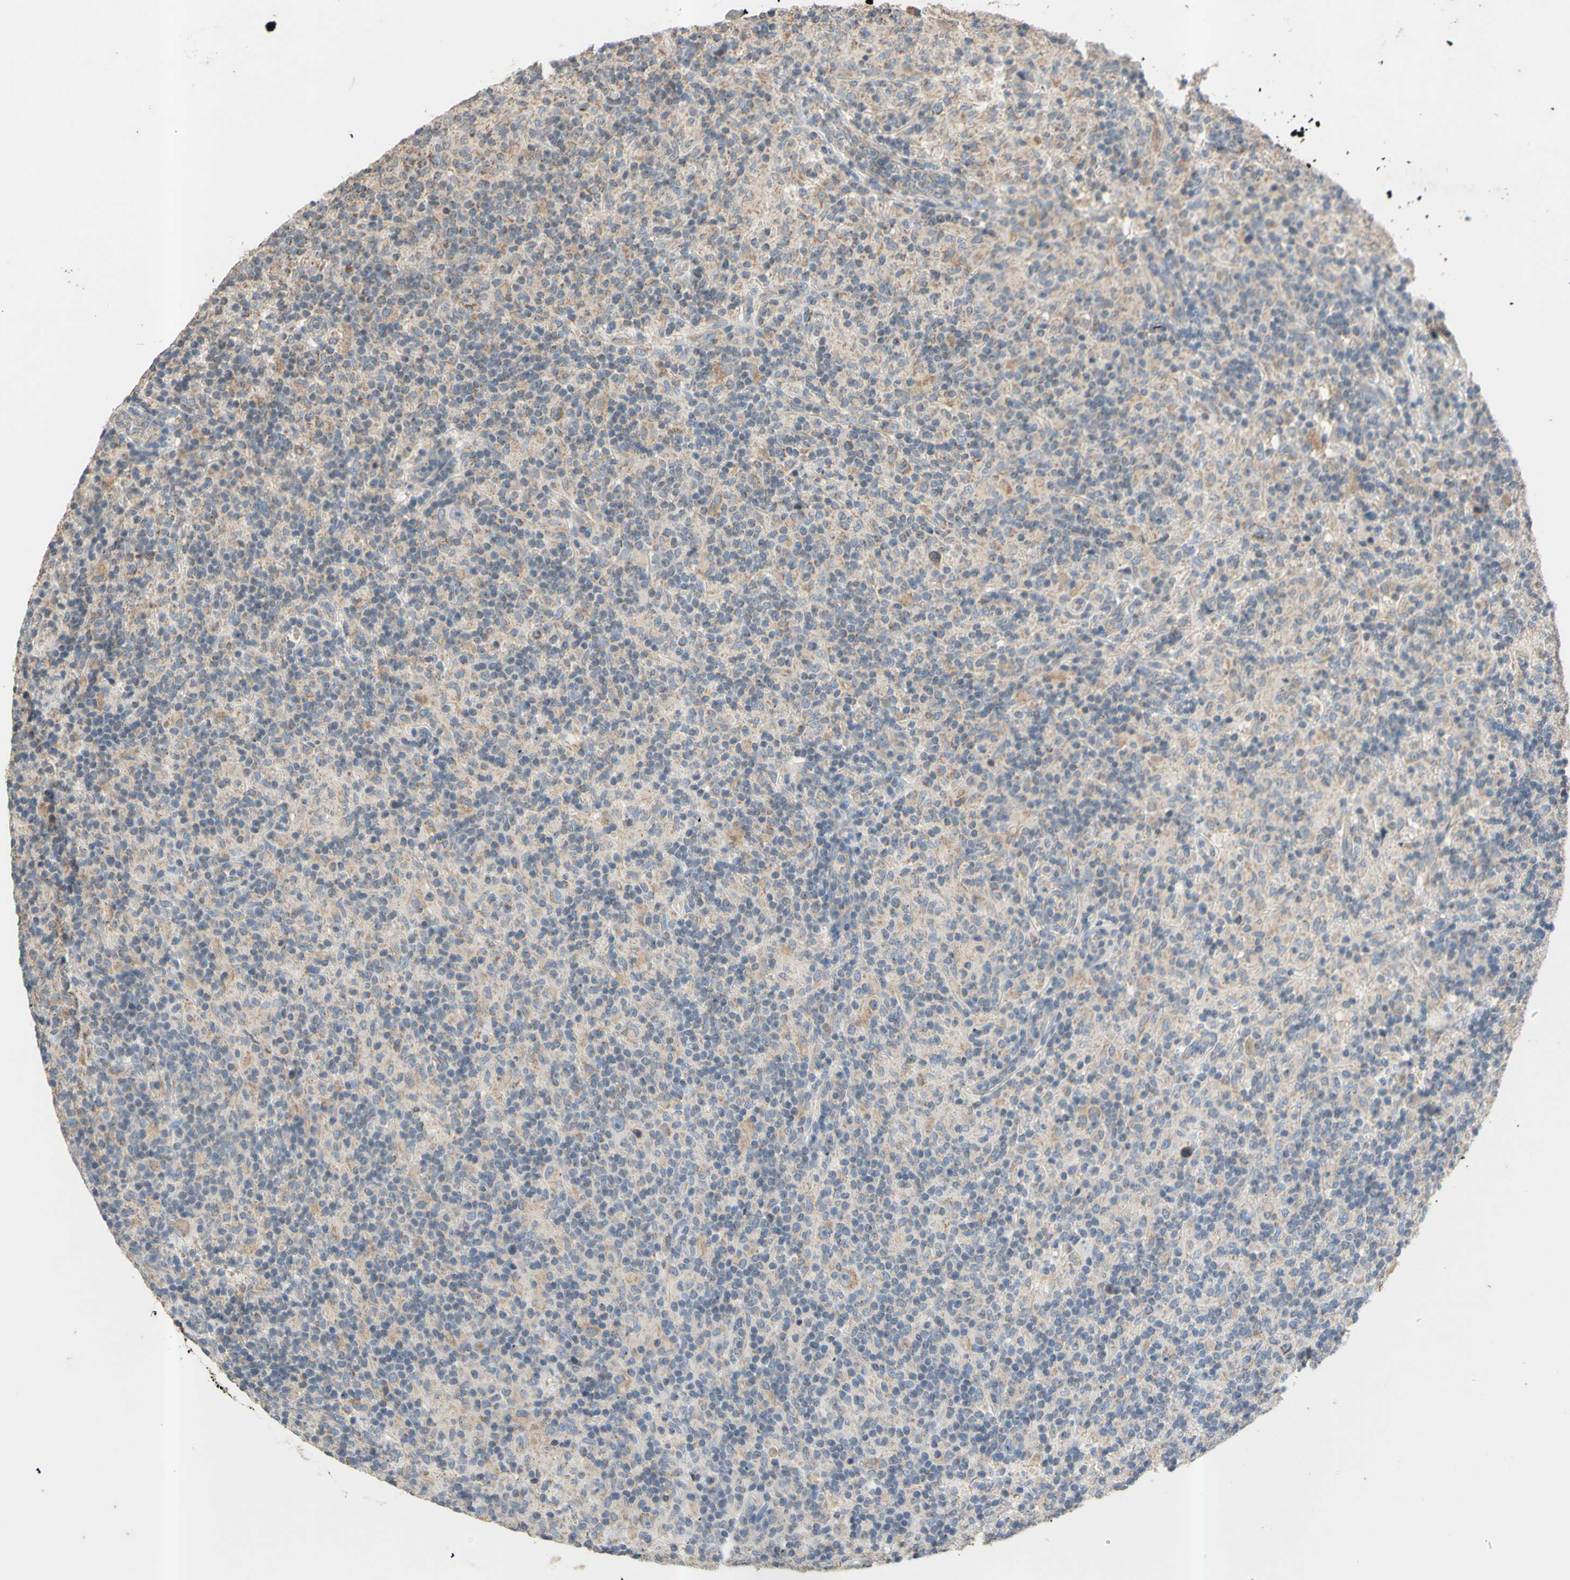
{"staining": {"intensity": "weak", "quantity": ">75%", "location": "cytoplasmic/membranous"}, "tissue": "lymphoma", "cell_type": "Tumor cells", "image_type": "cancer", "snomed": [{"axis": "morphology", "description": "Hodgkin's disease, NOS"}, {"axis": "topography", "description": "Lymph node"}], "caption": "Immunohistochemical staining of lymphoma reveals low levels of weak cytoplasmic/membranous protein expression in about >75% of tumor cells.", "gene": "PTGIS", "patient": {"sex": "male", "age": 70}}